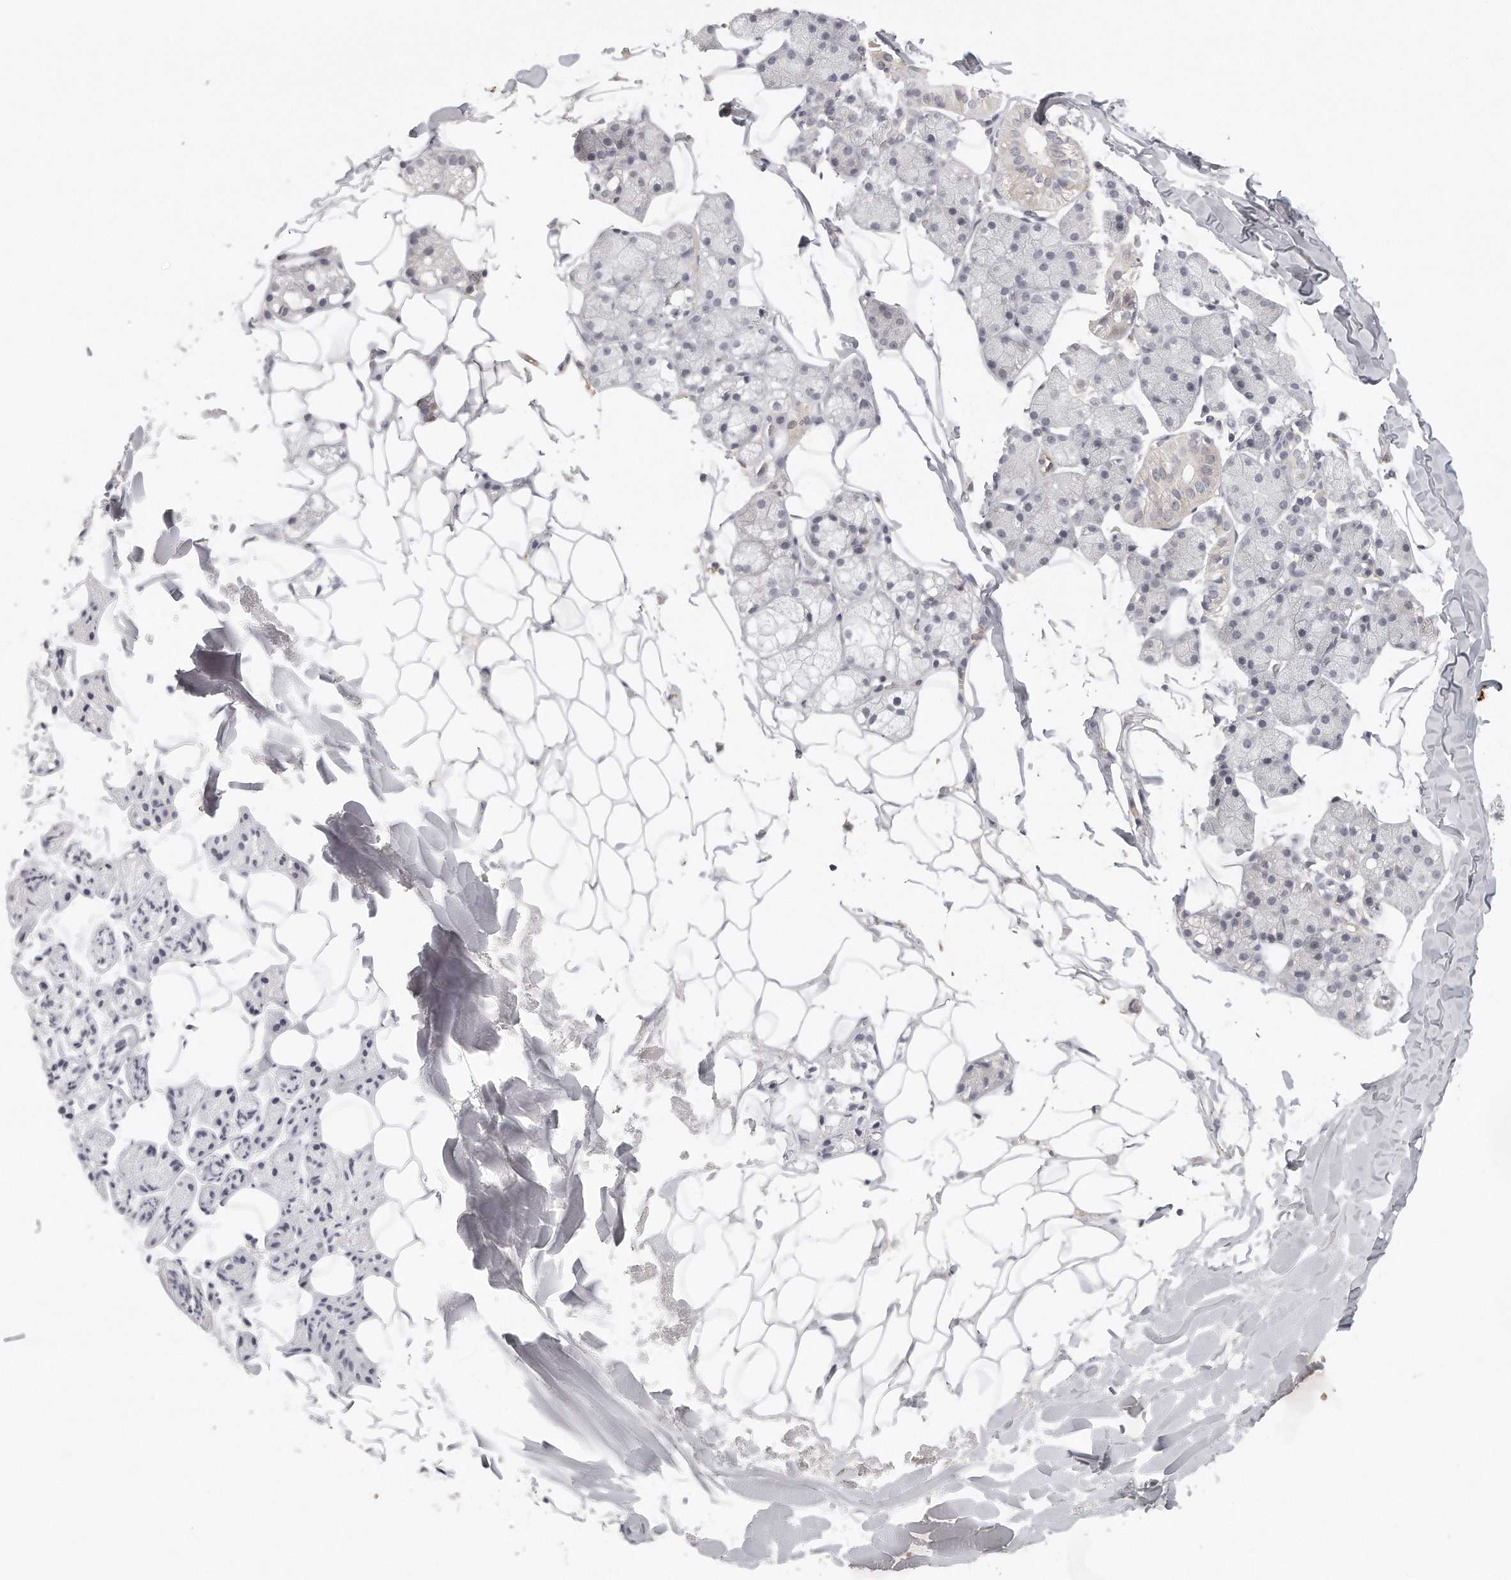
{"staining": {"intensity": "negative", "quantity": "none", "location": "none"}, "tissue": "salivary gland", "cell_type": "Glandular cells", "image_type": "normal", "snomed": [{"axis": "morphology", "description": "Normal tissue, NOS"}, {"axis": "topography", "description": "Salivary gland"}], "caption": "IHC image of unremarkable salivary gland: salivary gland stained with DAB (3,3'-diaminobenzidine) reveals no significant protein staining in glandular cells.", "gene": "MTERF4", "patient": {"sex": "female", "age": 33}}